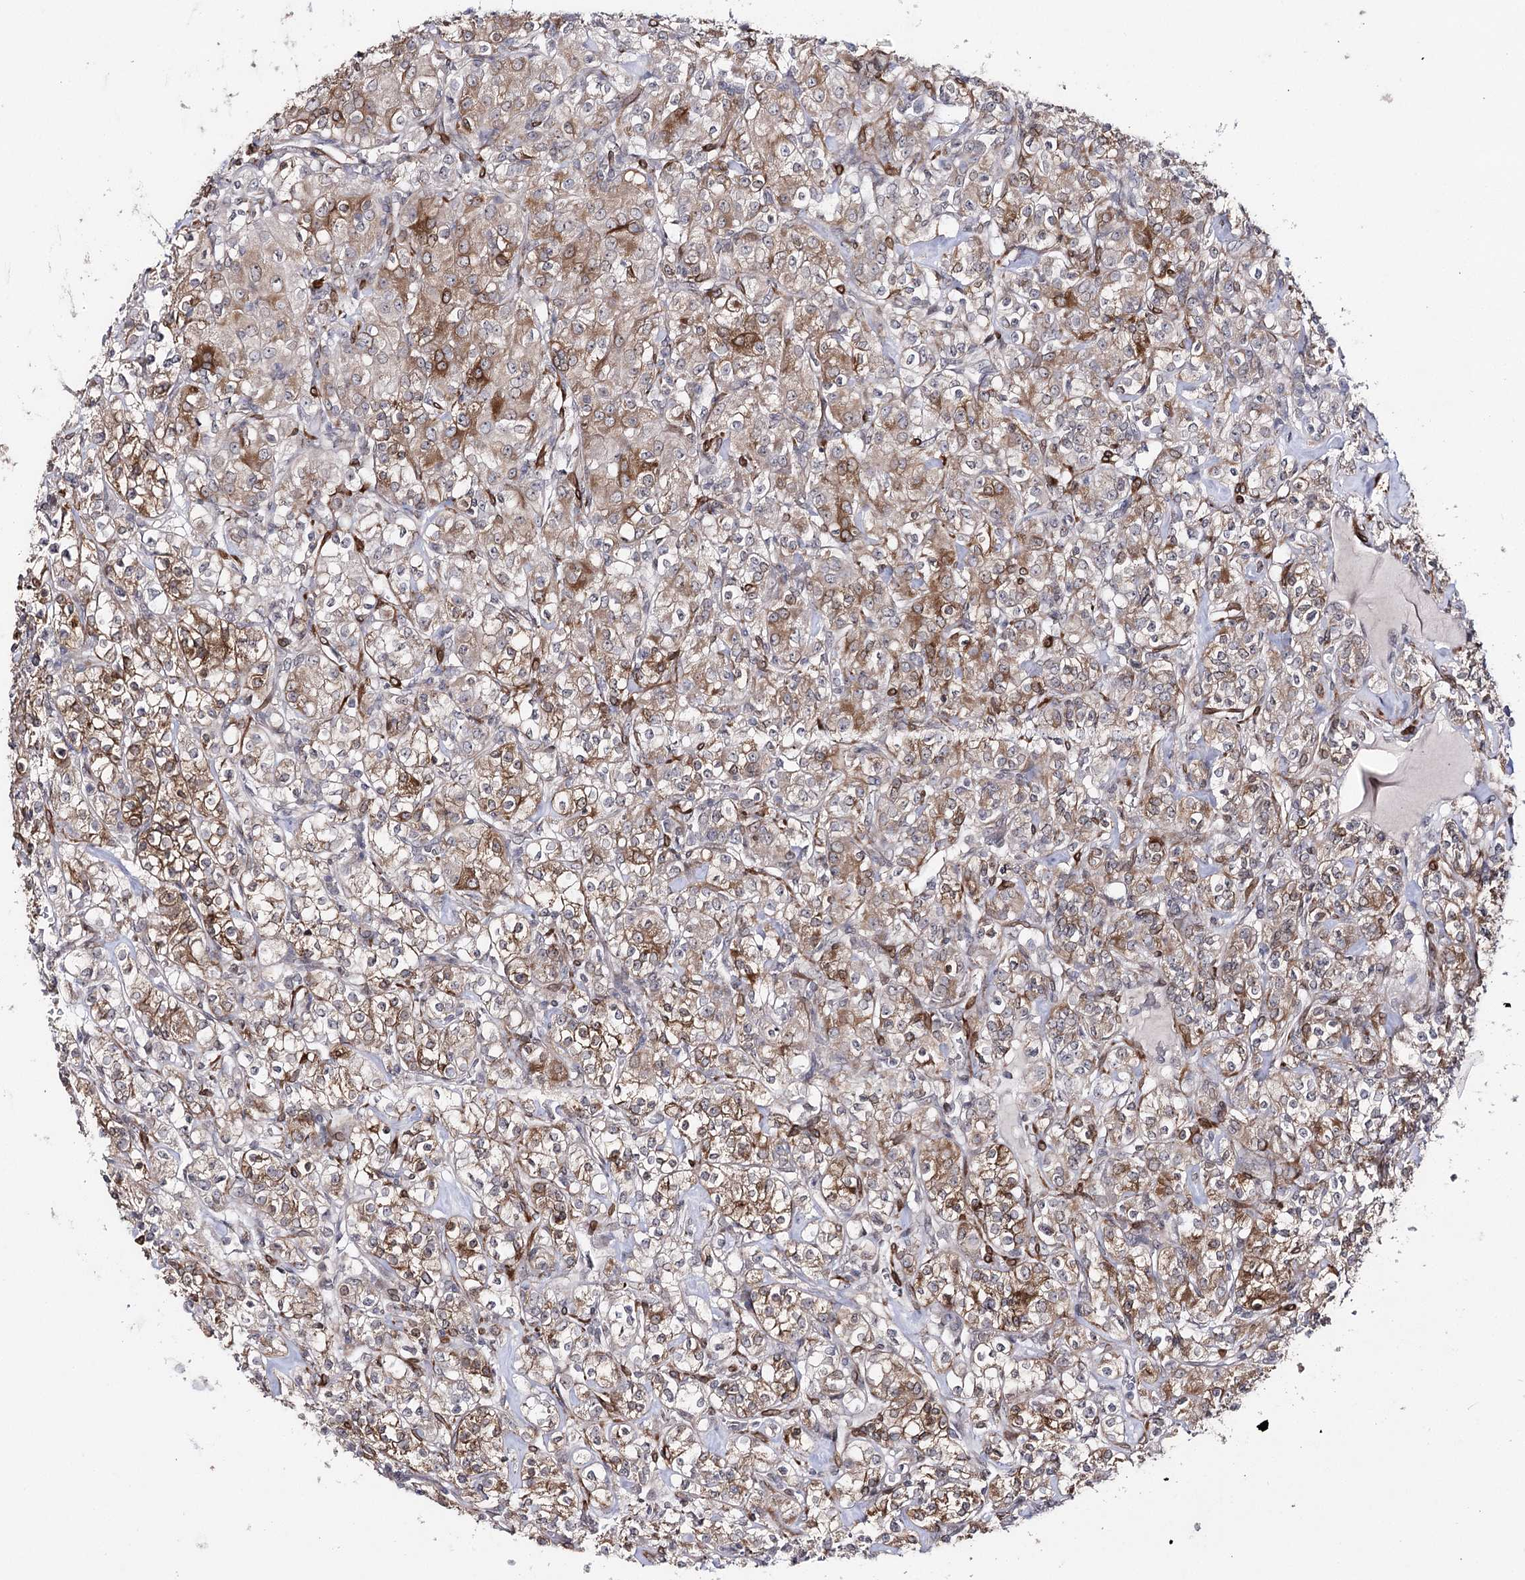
{"staining": {"intensity": "moderate", "quantity": ">75%", "location": "cytoplasmic/membranous"}, "tissue": "renal cancer", "cell_type": "Tumor cells", "image_type": "cancer", "snomed": [{"axis": "morphology", "description": "Adenocarcinoma, NOS"}, {"axis": "topography", "description": "Kidney"}], "caption": "Moderate cytoplasmic/membranous protein staining is appreciated in about >75% of tumor cells in renal cancer (adenocarcinoma).", "gene": "HSD11B2", "patient": {"sex": "male", "age": 77}}